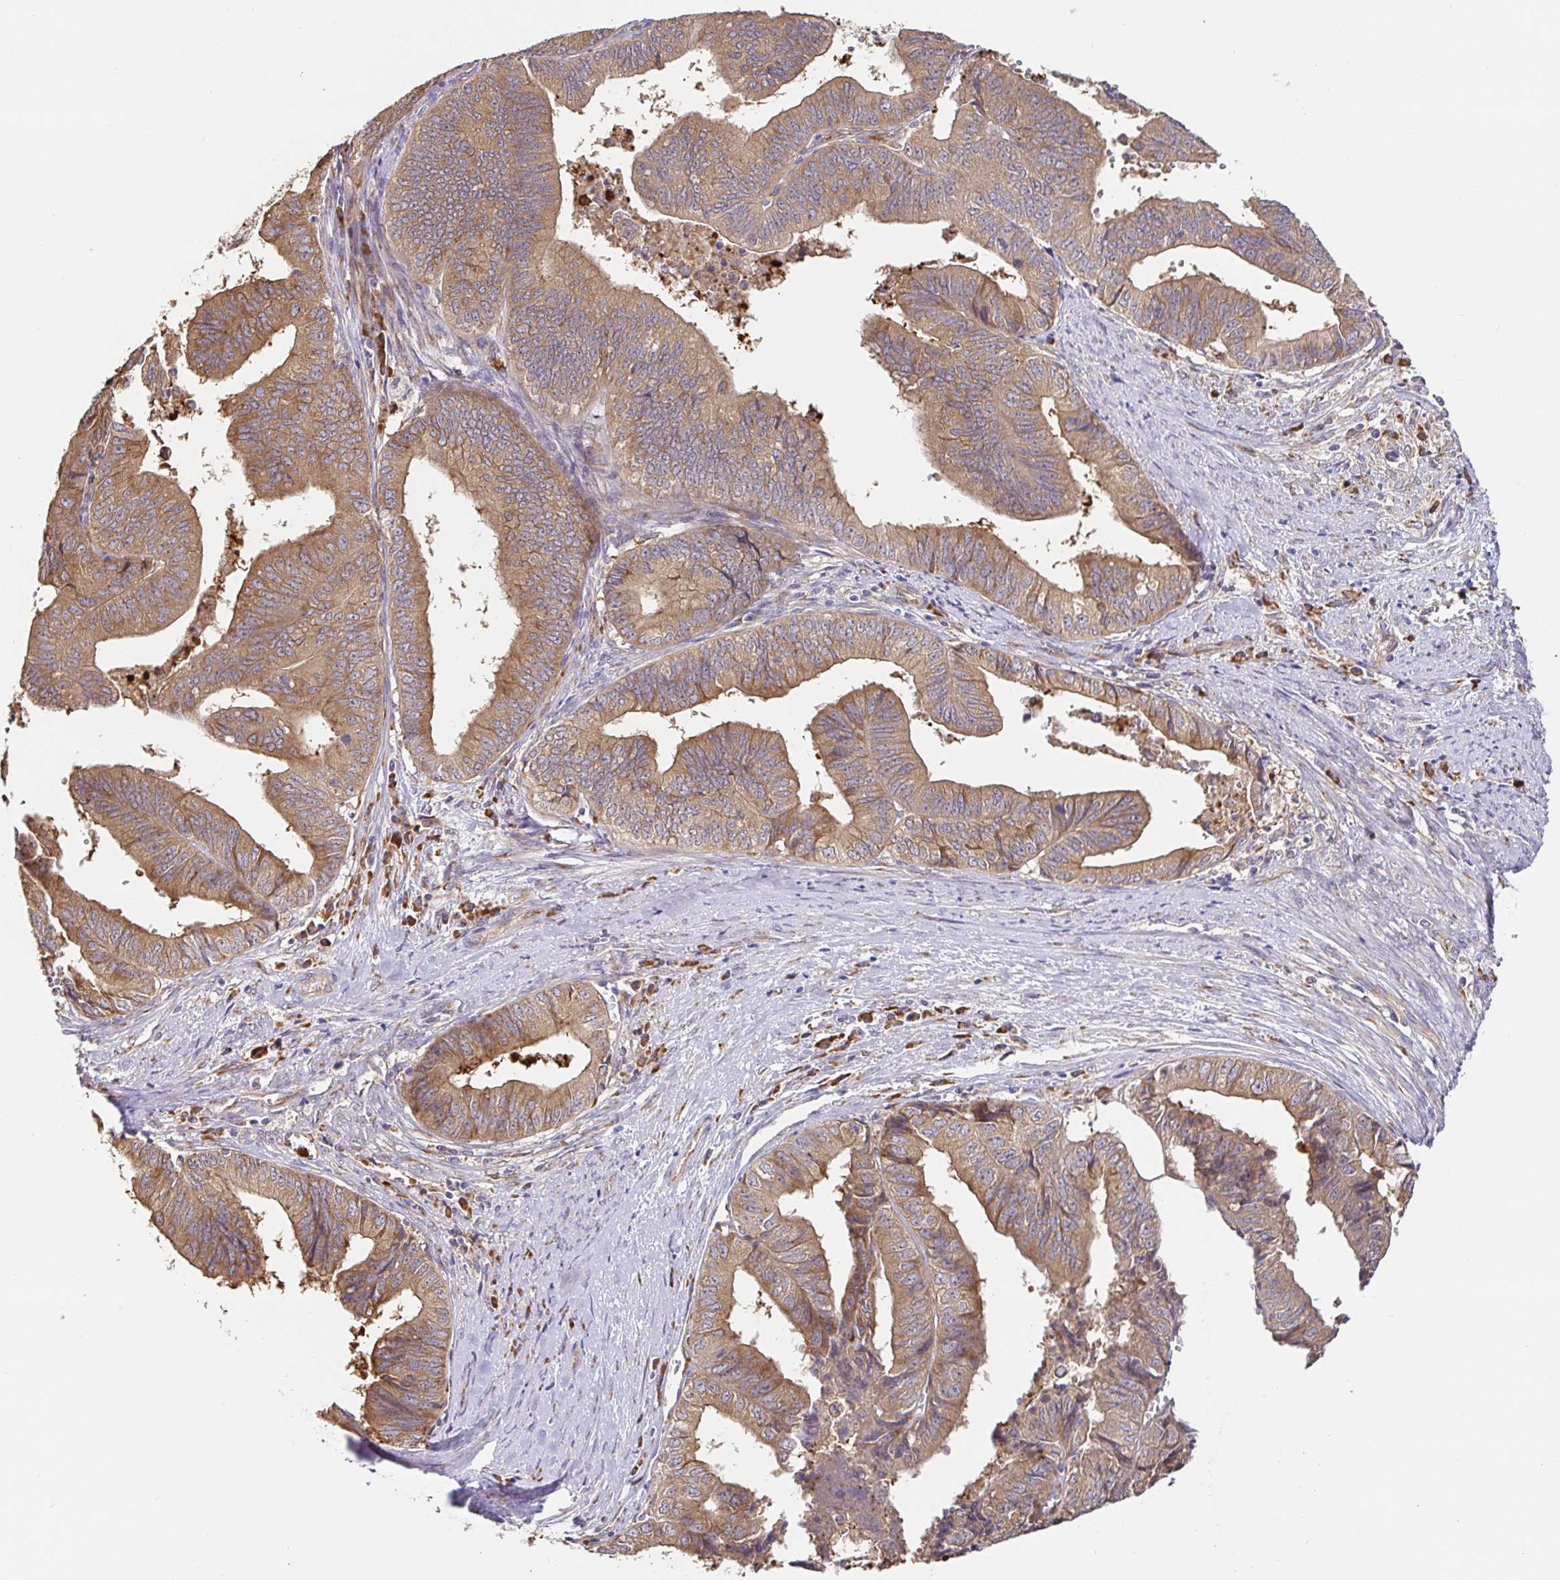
{"staining": {"intensity": "moderate", "quantity": ">75%", "location": "cytoplasmic/membranous"}, "tissue": "endometrial cancer", "cell_type": "Tumor cells", "image_type": "cancer", "snomed": [{"axis": "morphology", "description": "Adenocarcinoma, NOS"}, {"axis": "topography", "description": "Endometrium"}], "caption": "Endometrial cancer stained with a protein marker shows moderate staining in tumor cells.", "gene": "PDPK1", "patient": {"sex": "female", "age": 65}}